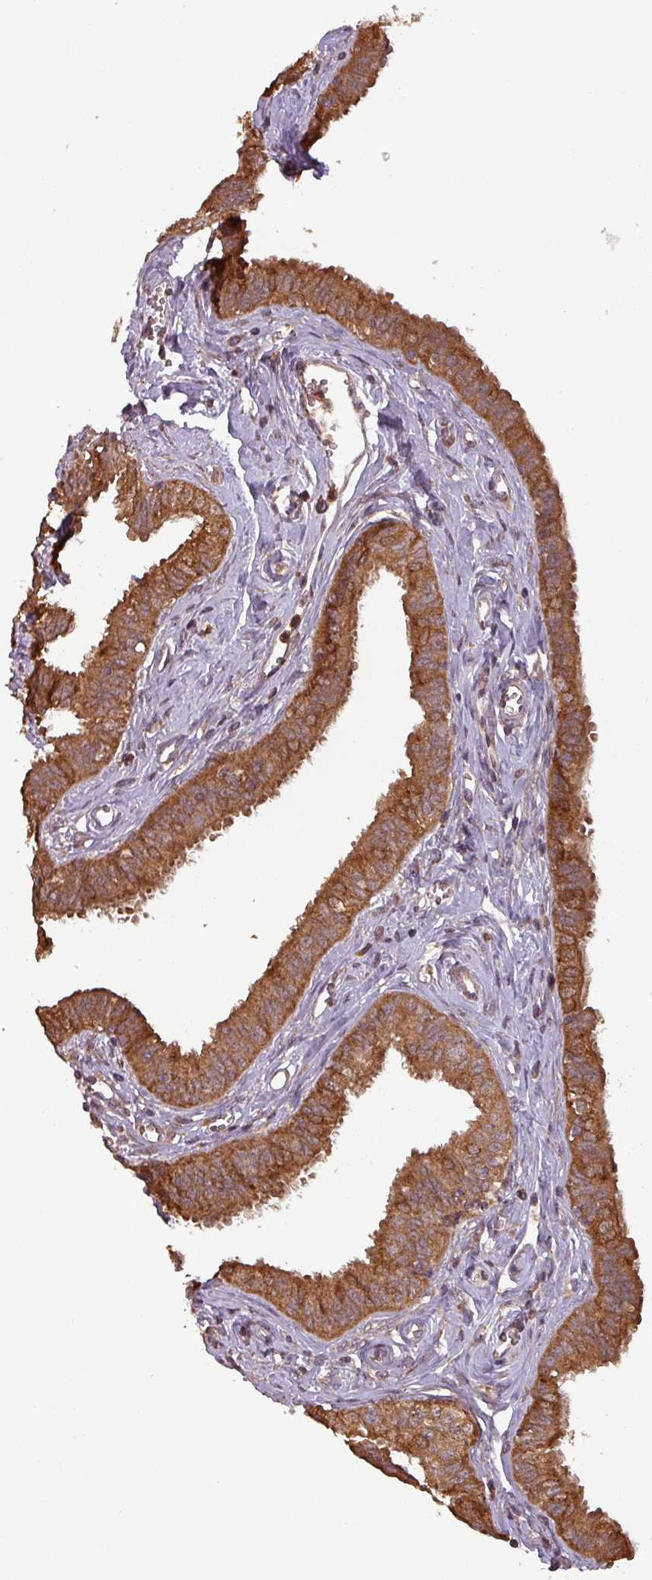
{"staining": {"intensity": "moderate", "quantity": ">75%", "location": "cytoplasmic/membranous"}, "tissue": "fallopian tube", "cell_type": "Glandular cells", "image_type": "normal", "snomed": [{"axis": "morphology", "description": "Normal tissue, NOS"}, {"axis": "morphology", "description": "Carcinoma, NOS"}, {"axis": "topography", "description": "Fallopian tube"}, {"axis": "topography", "description": "Ovary"}], "caption": "Benign fallopian tube exhibits moderate cytoplasmic/membranous expression in about >75% of glandular cells, visualized by immunohistochemistry. (DAB = brown stain, brightfield microscopy at high magnification).", "gene": "NT5C3A", "patient": {"sex": "female", "age": 59}}